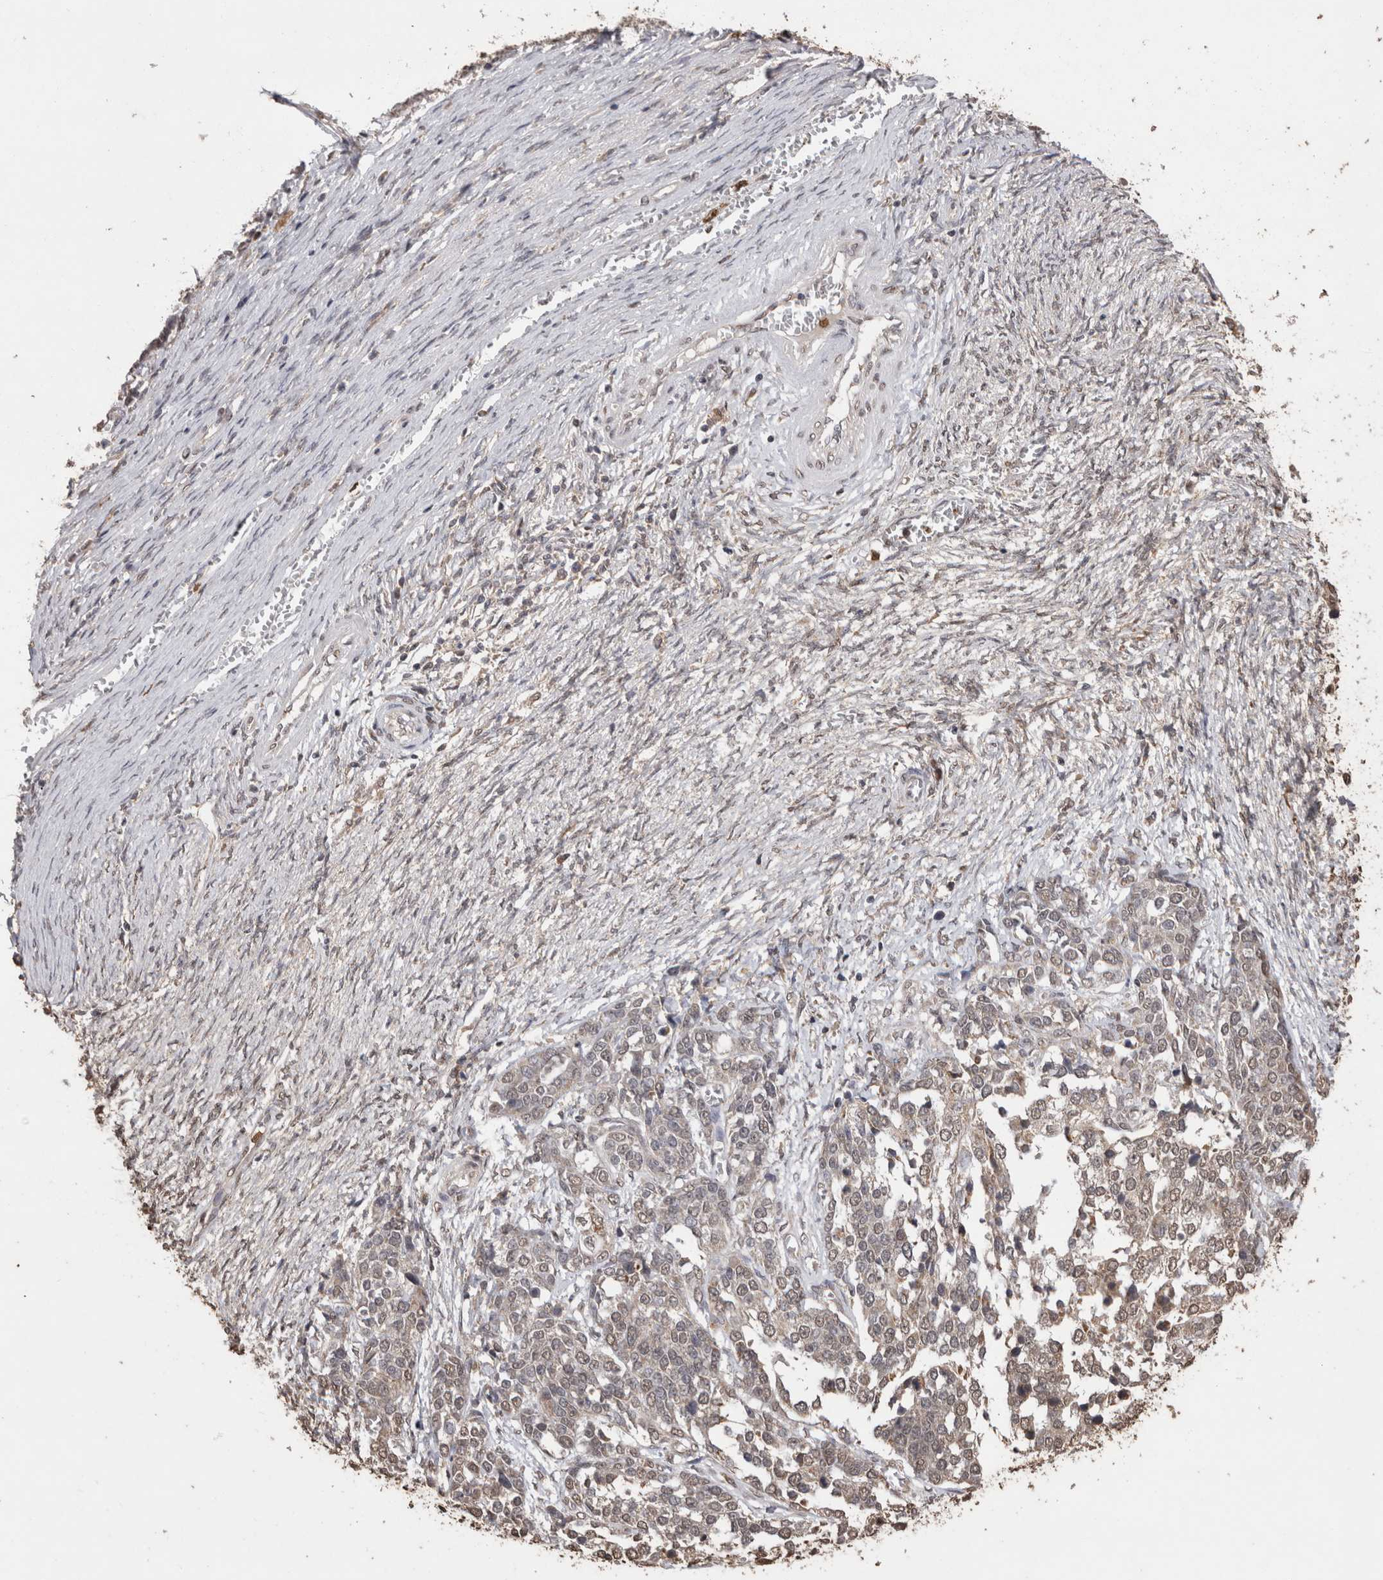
{"staining": {"intensity": "weak", "quantity": "<25%", "location": "nuclear"}, "tissue": "ovarian cancer", "cell_type": "Tumor cells", "image_type": "cancer", "snomed": [{"axis": "morphology", "description": "Cystadenocarcinoma, serous, NOS"}, {"axis": "topography", "description": "Ovary"}], "caption": "Tumor cells show no significant expression in ovarian serous cystadenocarcinoma.", "gene": "GRK5", "patient": {"sex": "female", "age": 44}}